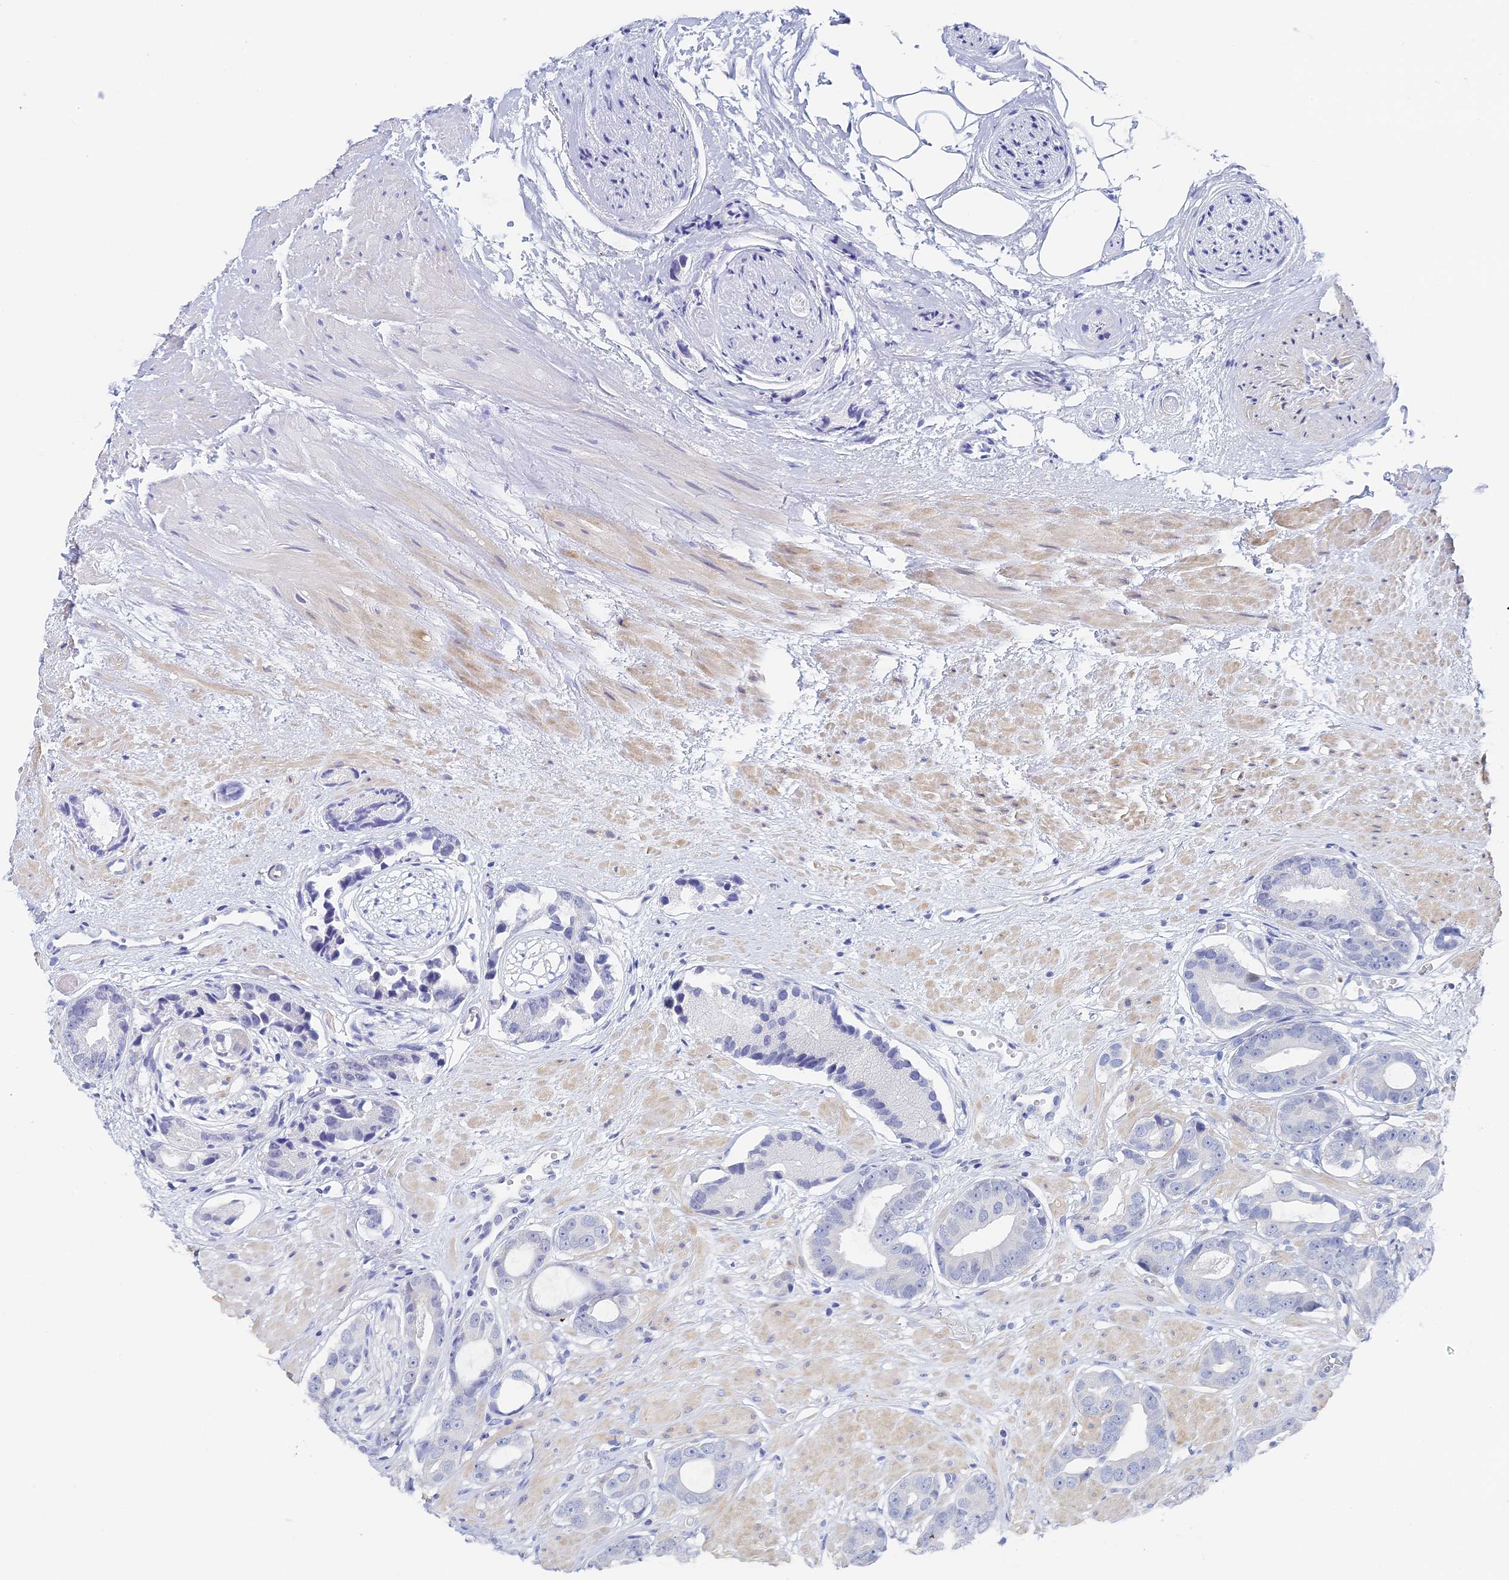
{"staining": {"intensity": "negative", "quantity": "none", "location": "none"}, "tissue": "prostate cancer", "cell_type": "Tumor cells", "image_type": "cancer", "snomed": [{"axis": "morphology", "description": "Adenocarcinoma, Low grade"}, {"axis": "topography", "description": "Prostate"}], "caption": "IHC photomicrograph of human prostate low-grade adenocarcinoma stained for a protein (brown), which exhibits no staining in tumor cells.", "gene": "MCM2", "patient": {"sex": "male", "age": 64}}